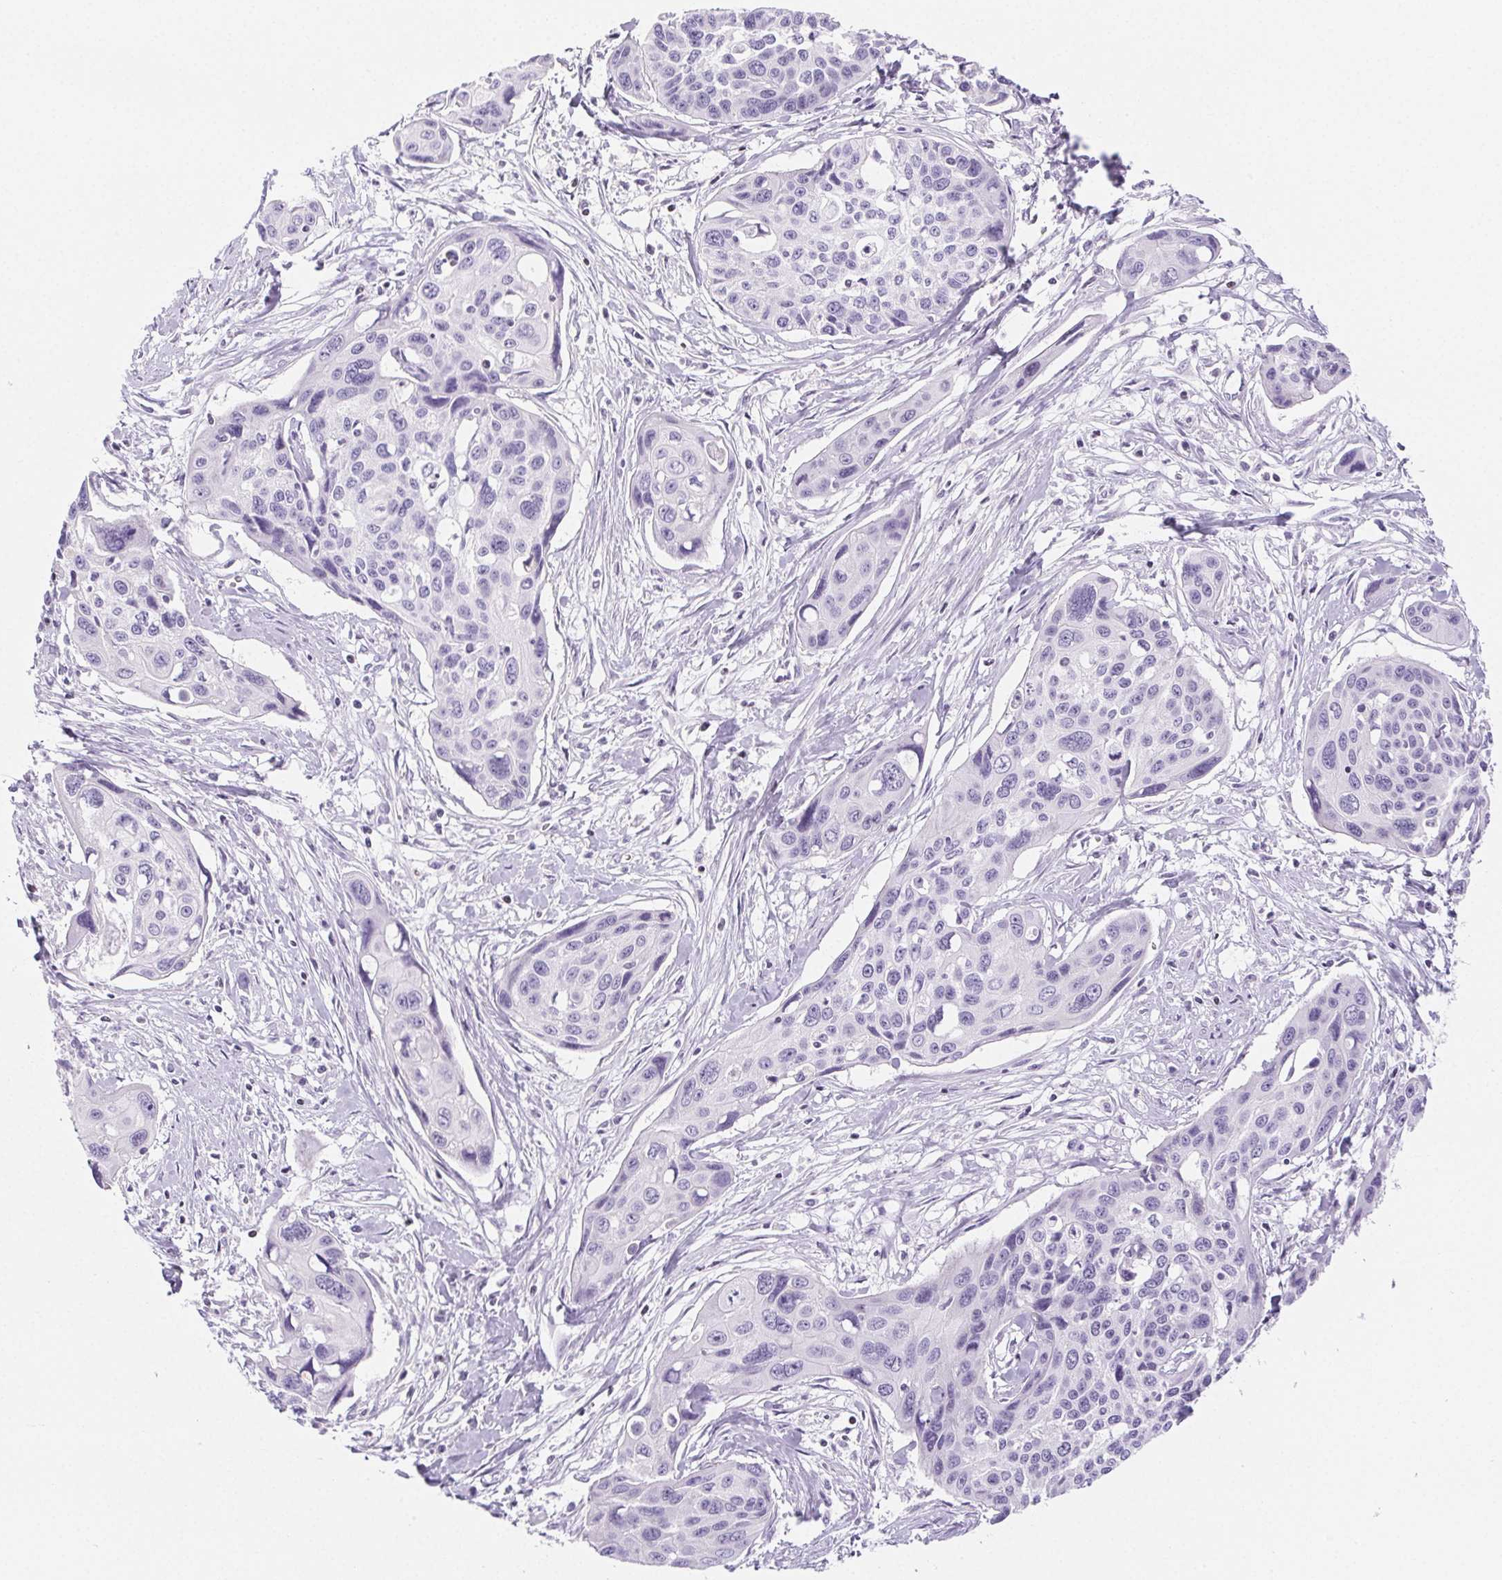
{"staining": {"intensity": "negative", "quantity": "none", "location": "none"}, "tissue": "cervical cancer", "cell_type": "Tumor cells", "image_type": "cancer", "snomed": [{"axis": "morphology", "description": "Squamous cell carcinoma, NOS"}, {"axis": "topography", "description": "Cervix"}], "caption": "Human cervical squamous cell carcinoma stained for a protein using IHC displays no positivity in tumor cells.", "gene": "BEND2", "patient": {"sex": "female", "age": 31}}